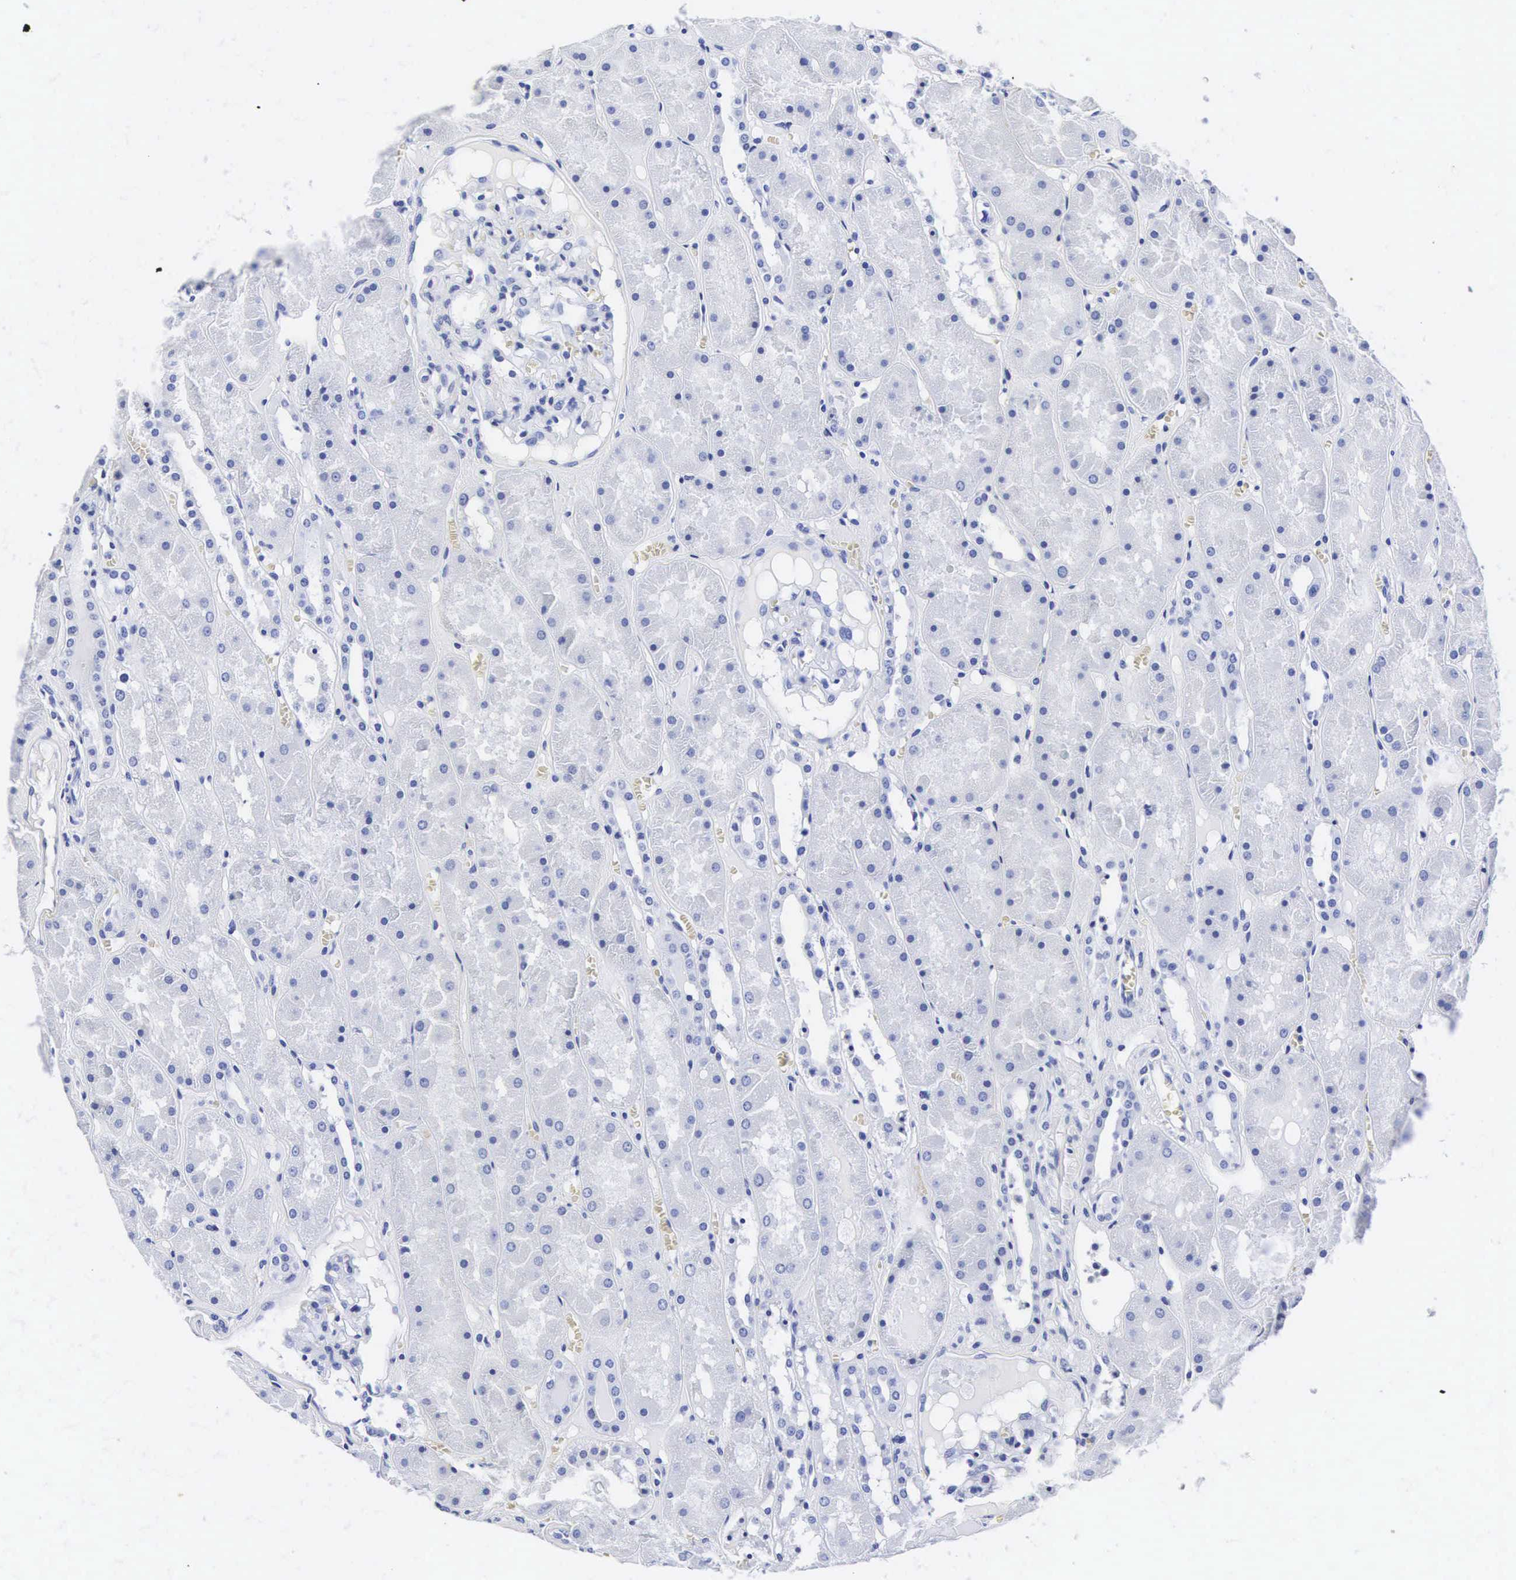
{"staining": {"intensity": "negative", "quantity": "none", "location": "none"}, "tissue": "kidney", "cell_type": "Cells in glomeruli", "image_type": "normal", "snomed": [{"axis": "morphology", "description": "Normal tissue, NOS"}, {"axis": "topography", "description": "Kidney"}], "caption": "The immunohistochemistry (IHC) histopathology image has no significant positivity in cells in glomeruli of kidney.", "gene": "INS", "patient": {"sex": "male", "age": 36}}